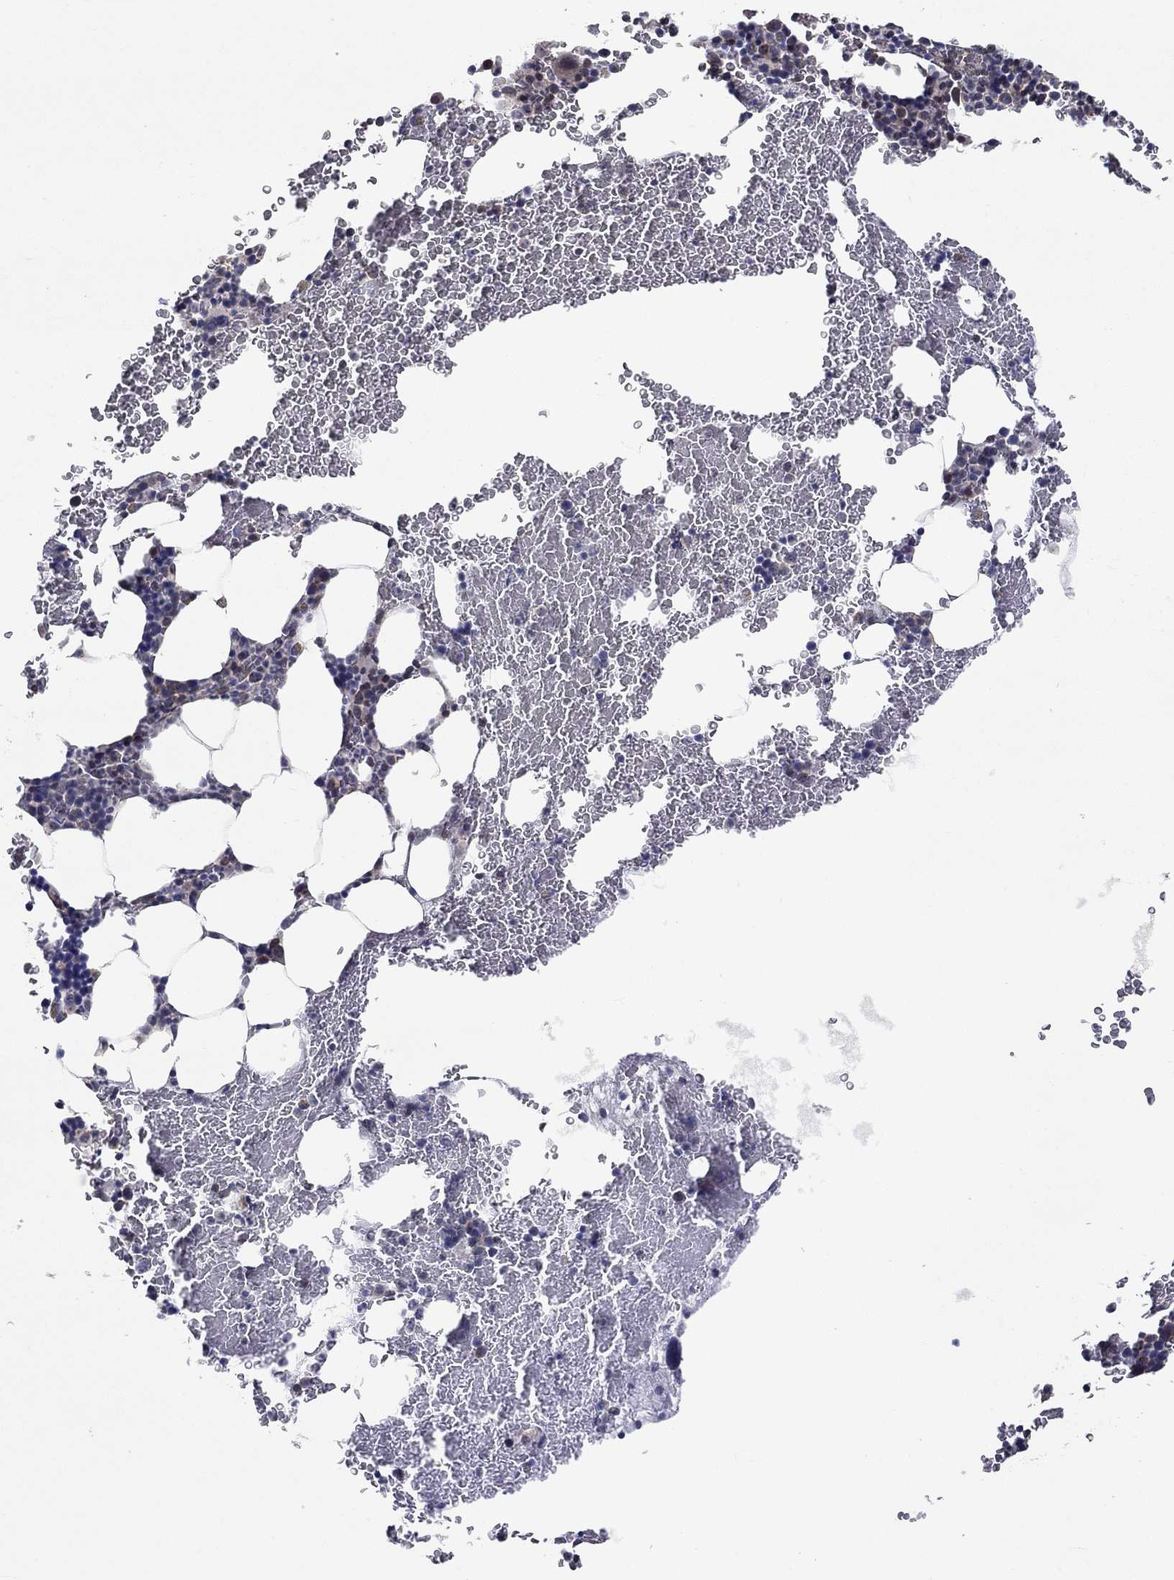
{"staining": {"intensity": "negative", "quantity": "none", "location": "none"}, "tissue": "bone marrow", "cell_type": "Hematopoietic cells", "image_type": "normal", "snomed": [{"axis": "morphology", "description": "Normal tissue, NOS"}, {"axis": "topography", "description": "Bone marrow"}], "caption": "Immunohistochemical staining of normal human bone marrow displays no significant positivity in hematopoietic cells. (Brightfield microscopy of DAB IHC at high magnification).", "gene": "CETN3", "patient": {"sex": "male", "age": 64}}